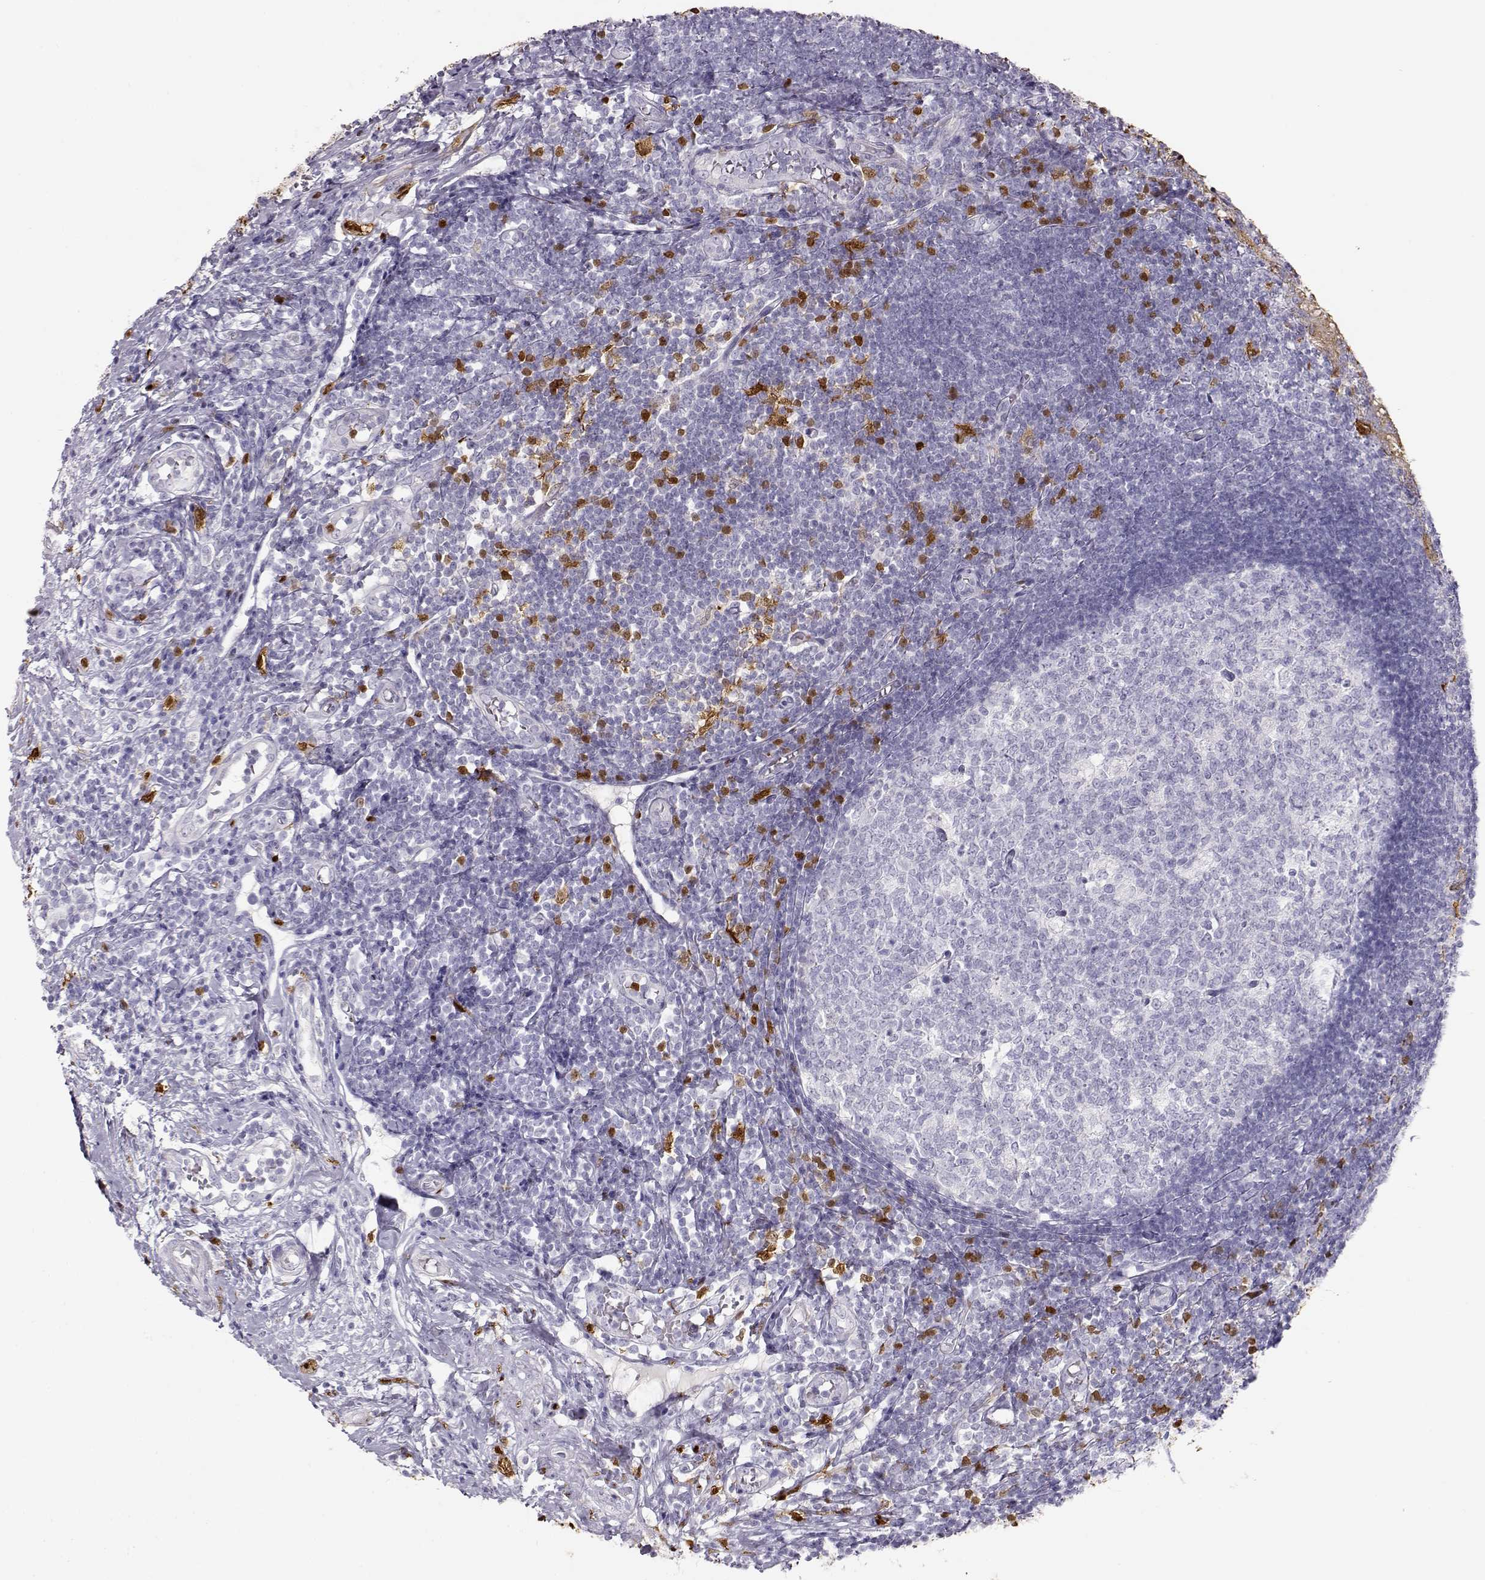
{"staining": {"intensity": "weak", "quantity": ">75%", "location": "cytoplasmic/membranous"}, "tissue": "appendix", "cell_type": "Glandular cells", "image_type": "normal", "snomed": [{"axis": "morphology", "description": "Normal tissue, NOS"}, {"axis": "morphology", "description": "Inflammation, NOS"}, {"axis": "topography", "description": "Appendix"}], "caption": "Weak cytoplasmic/membranous positivity for a protein is appreciated in approximately >75% of glandular cells of benign appendix using immunohistochemistry (IHC).", "gene": "S100B", "patient": {"sex": "male", "age": 16}}